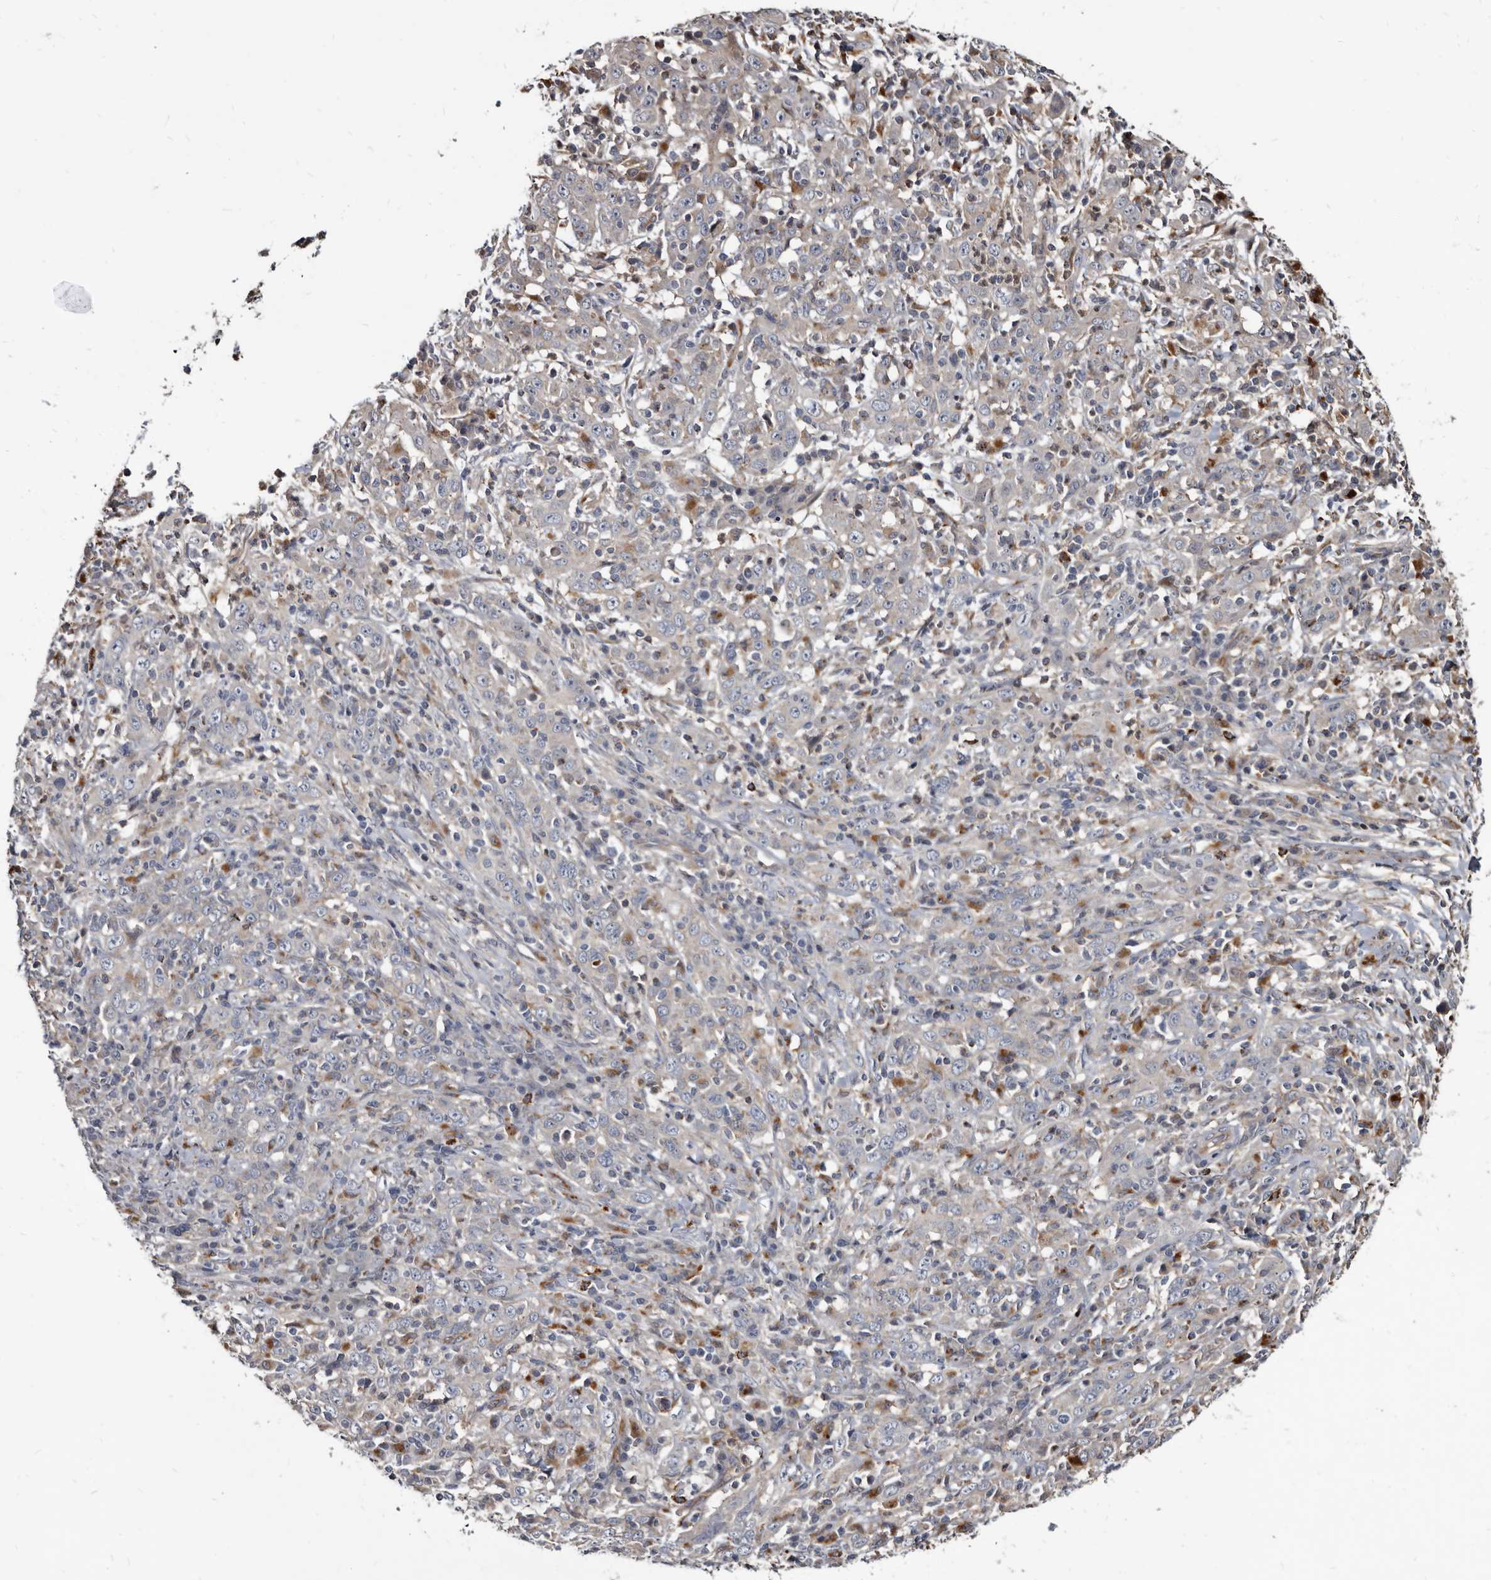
{"staining": {"intensity": "negative", "quantity": "none", "location": "none"}, "tissue": "cervical cancer", "cell_type": "Tumor cells", "image_type": "cancer", "snomed": [{"axis": "morphology", "description": "Squamous cell carcinoma, NOS"}, {"axis": "topography", "description": "Cervix"}], "caption": "Cervical cancer (squamous cell carcinoma) was stained to show a protein in brown. There is no significant positivity in tumor cells.", "gene": "CTSA", "patient": {"sex": "female", "age": 46}}